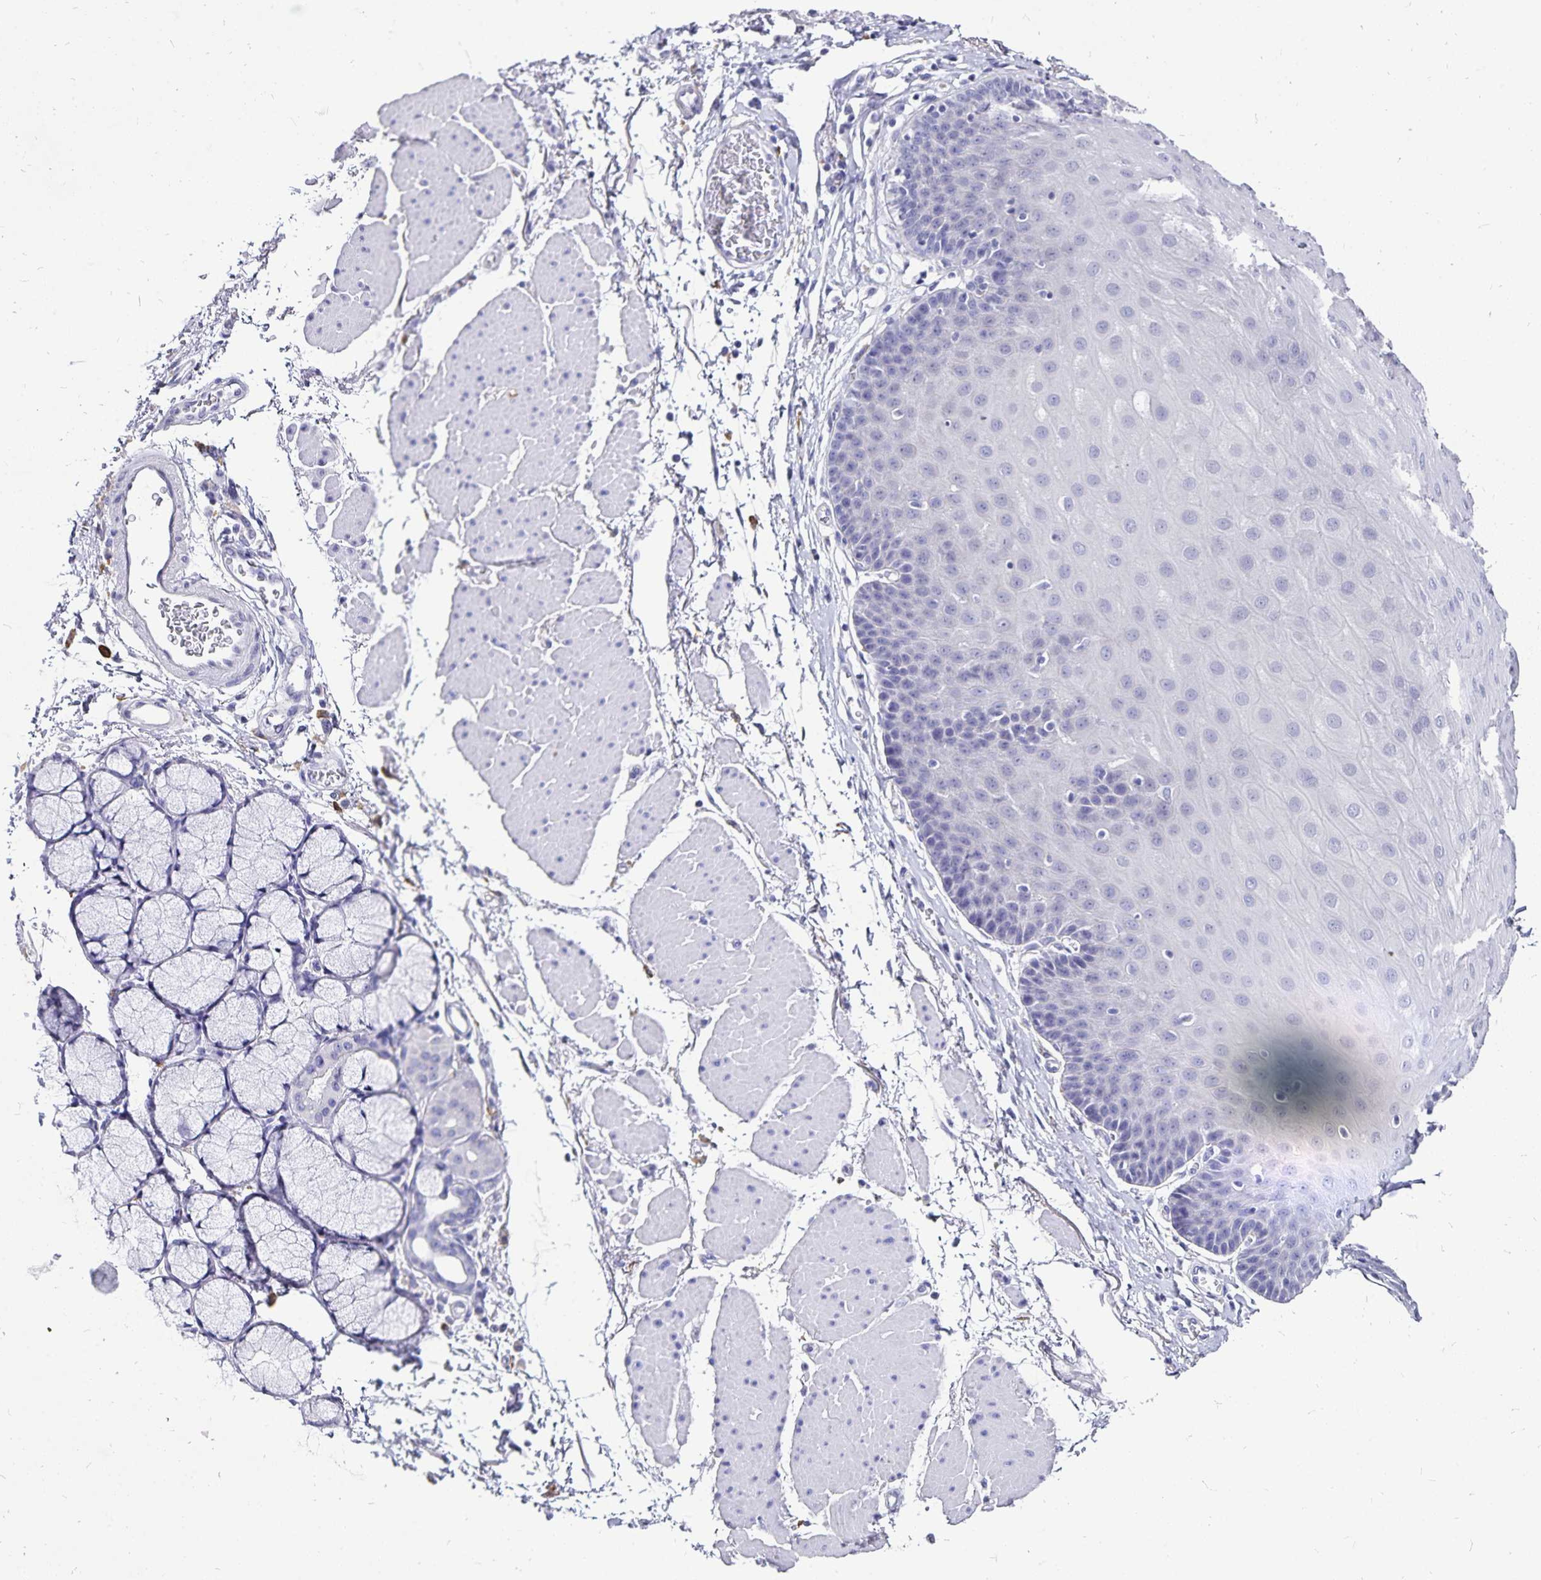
{"staining": {"intensity": "negative", "quantity": "none", "location": "none"}, "tissue": "esophagus", "cell_type": "Squamous epithelial cells", "image_type": "normal", "snomed": [{"axis": "morphology", "description": "Normal tissue, NOS"}, {"axis": "topography", "description": "Esophagus"}], "caption": "An IHC micrograph of benign esophagus is shown. There is no staining in squamous epithelial cells of esophagus.", "gene": "PLAC1", "patient": {"sex": "female", "age": 81}}